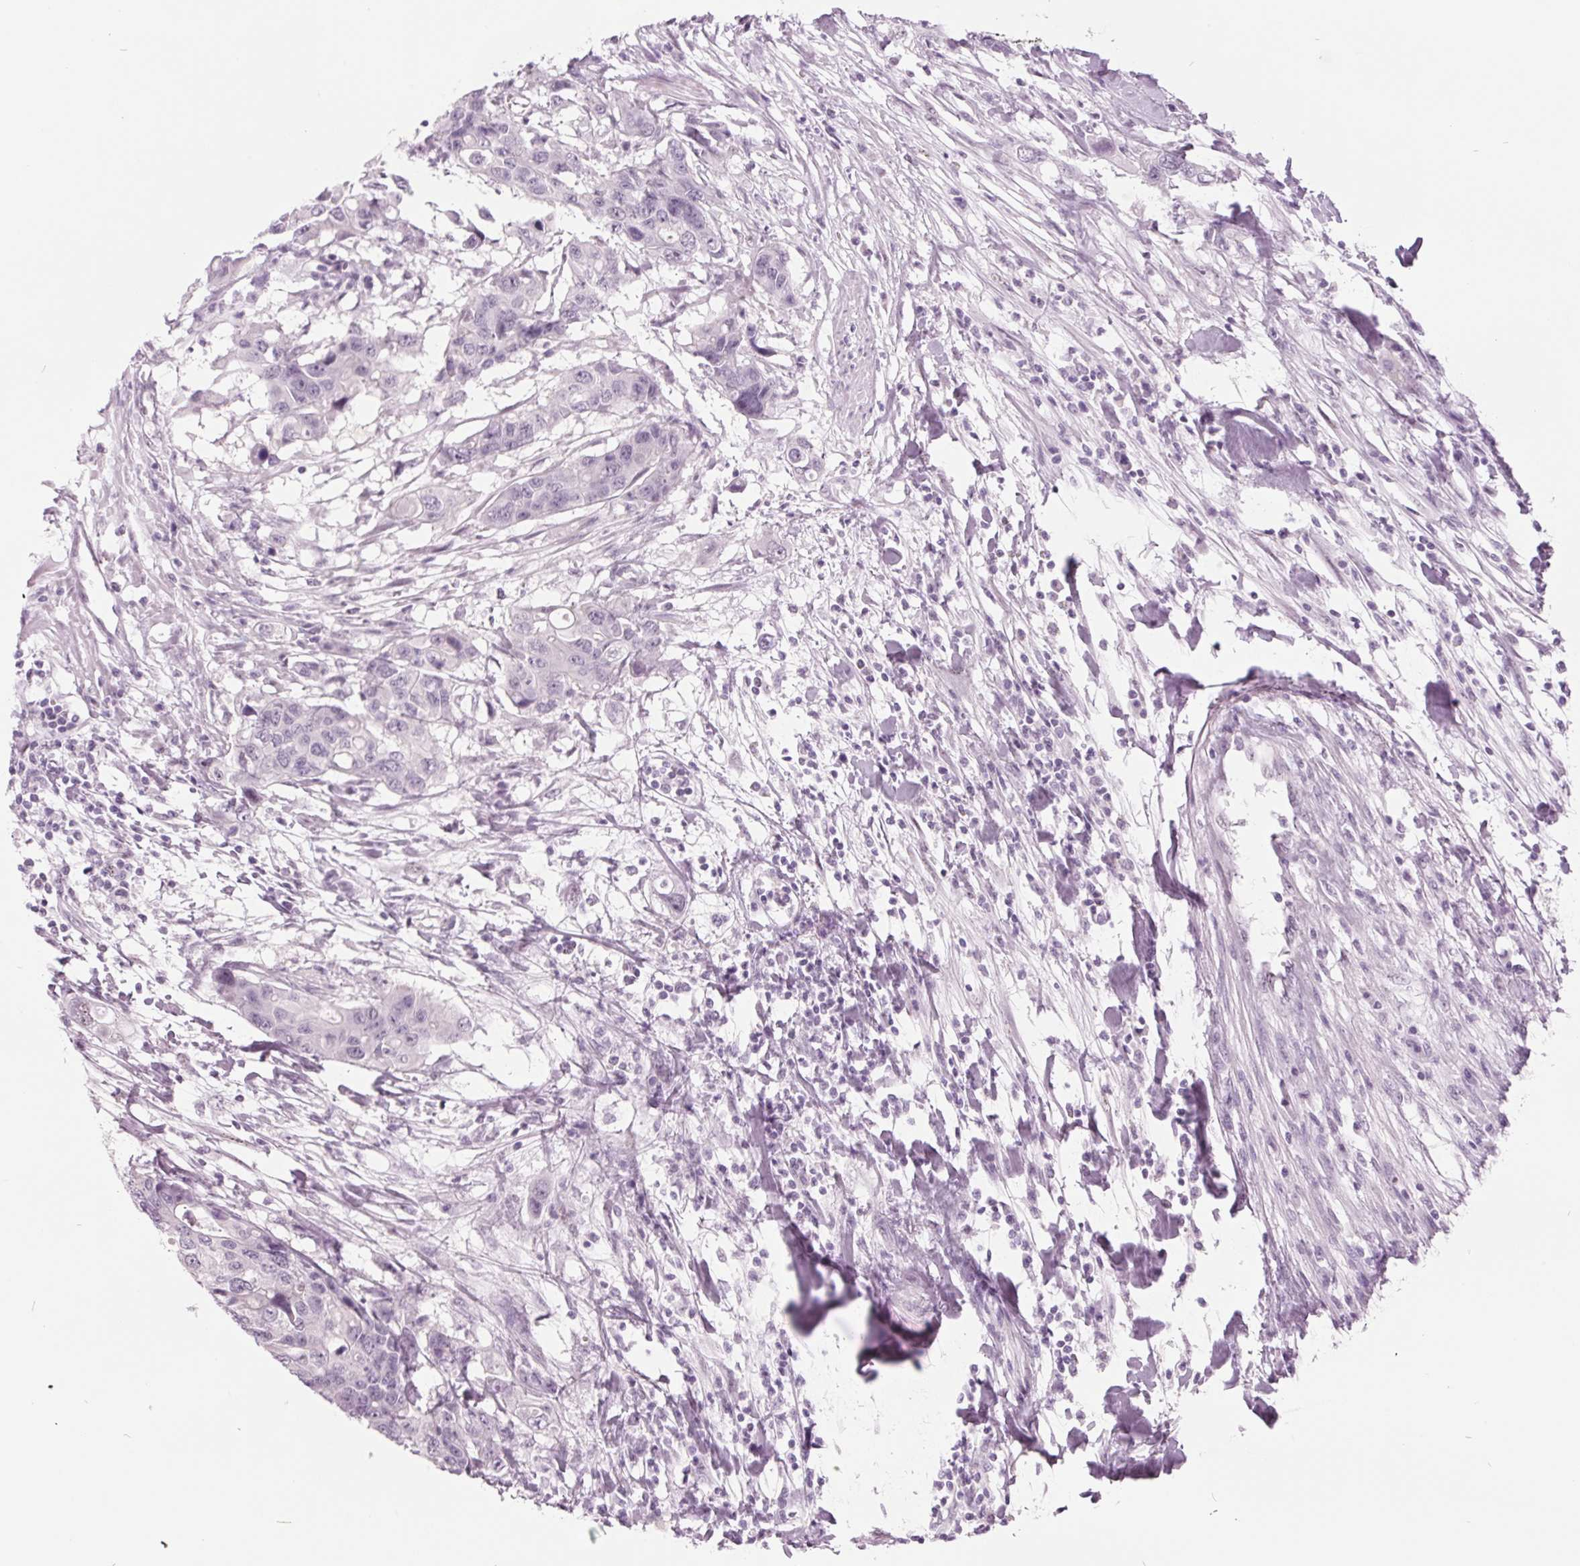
{"staining": {"intensity": "negative", "quantity": "none", "location": "none"}, "tissue": "colorectal cancer", "cell_type": "Tumor cells", "image_type": "cancer", "snomed": [{"axis": "morphology", "description": "Adenocarcinoma, NOS"}, {"axis": "topography", "description": "Colon"}], "caption": "An IHC image of adenocarcinoma (colorectal) is shown. There is no staining in tumor cells of adenocarcinoma (colorectal).", "gene": "ODAD2", "patient": {"sex": "male", "age": 77}}